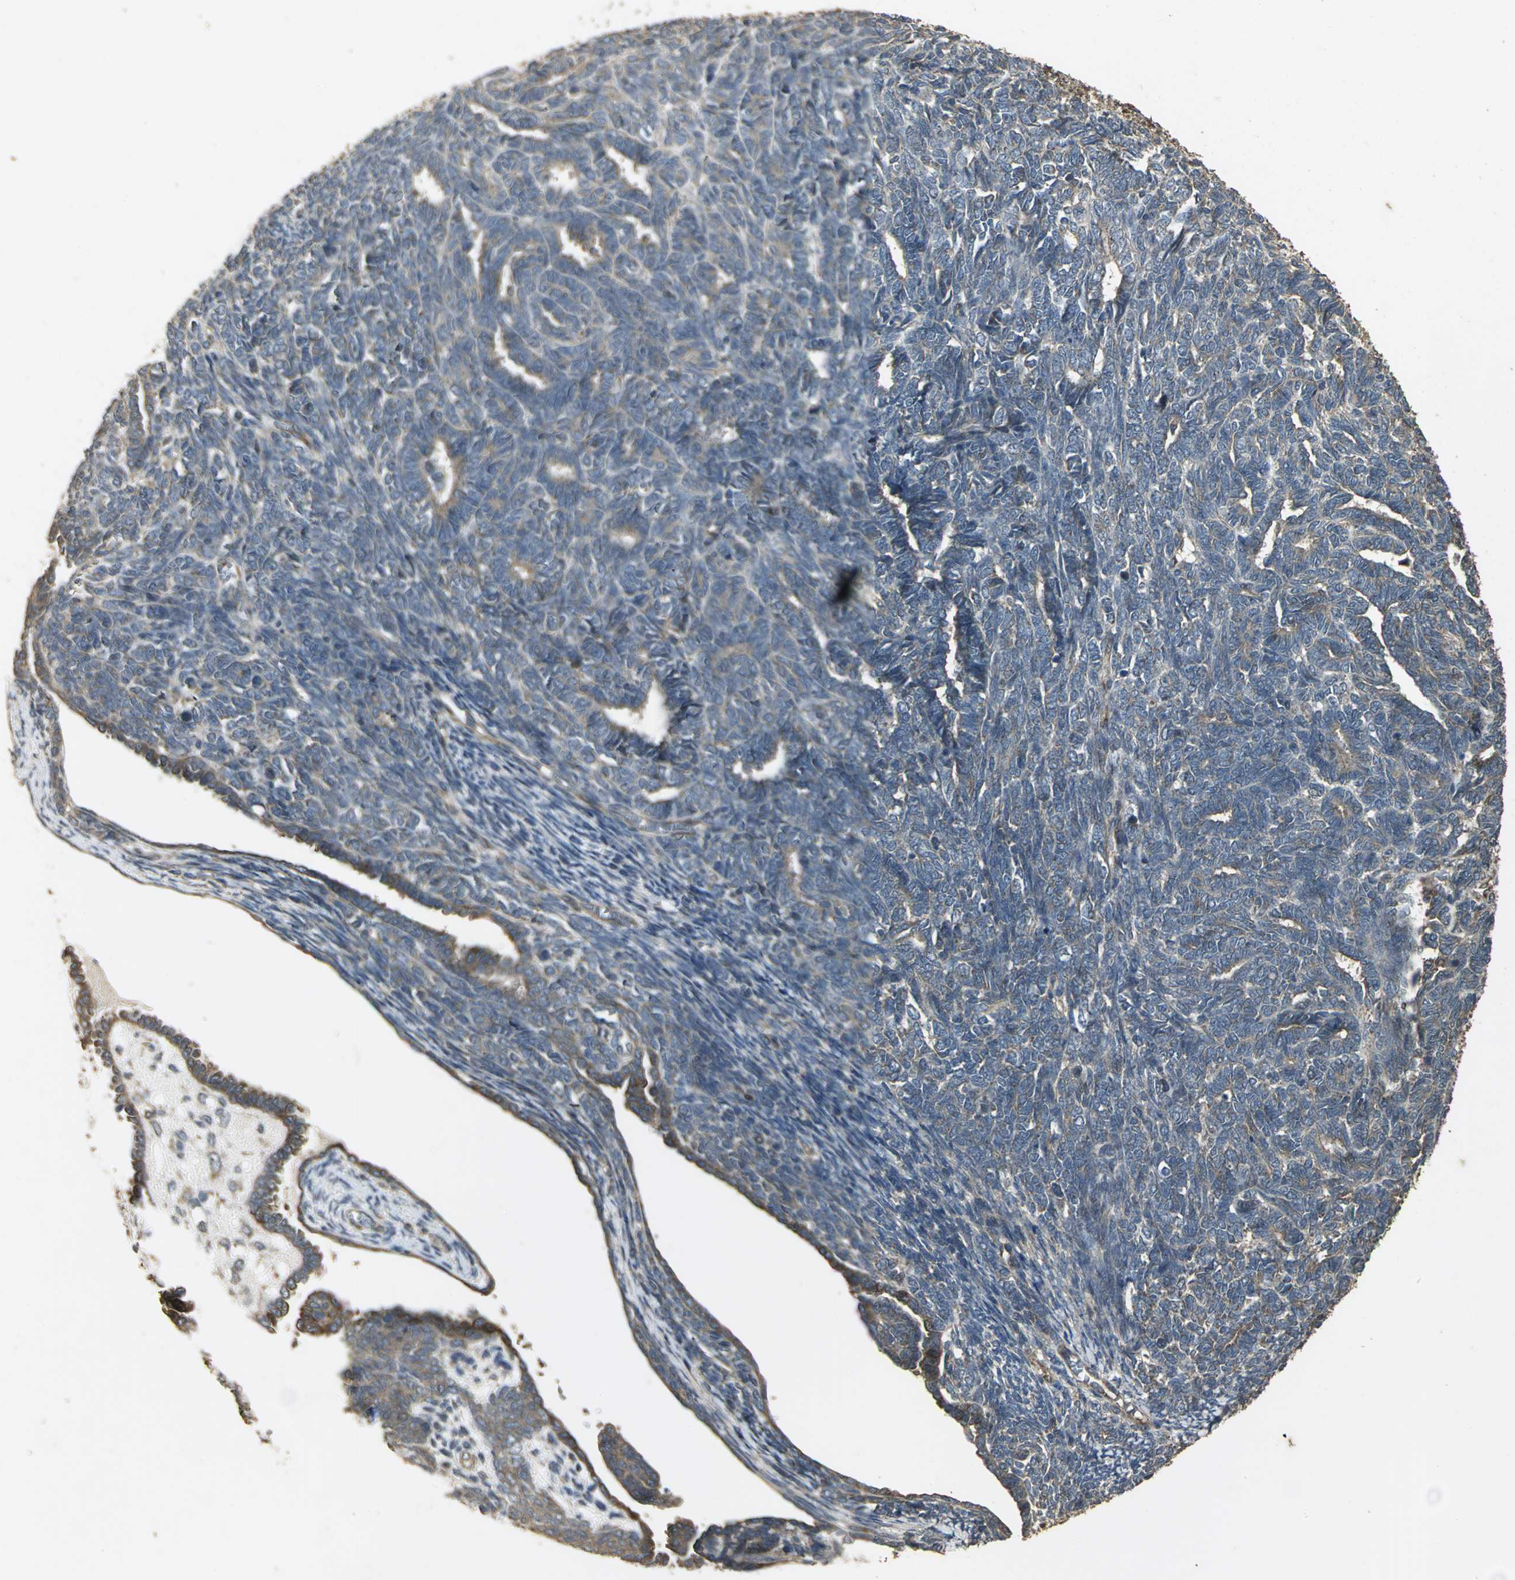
{"staining": {"intensity": "strong", "quantity": ">75%", "location": "cytoplasmic/membranous"}, "tissue": "endometrial cancer", "cell_type": "Tumor cells", "image_type": "cancer", "snomed": [{"axis": "morphology", "description": "Neoplasm, malignant, NOS"}, {"axis": "topography", "description": "Endometrium"}], "caption": "IHC of human endometrial cancer (neoplasm (malignant)) shows high levels of strong cytoplasmic/membranous staining in about >75% of tumor cells. Using DAB (brown) and hematoxylin (blue) stains, captured at high magnification using brightfield microscopy.", "gene": "KANK1", "patient": {"sex": "female", "age": 74}}